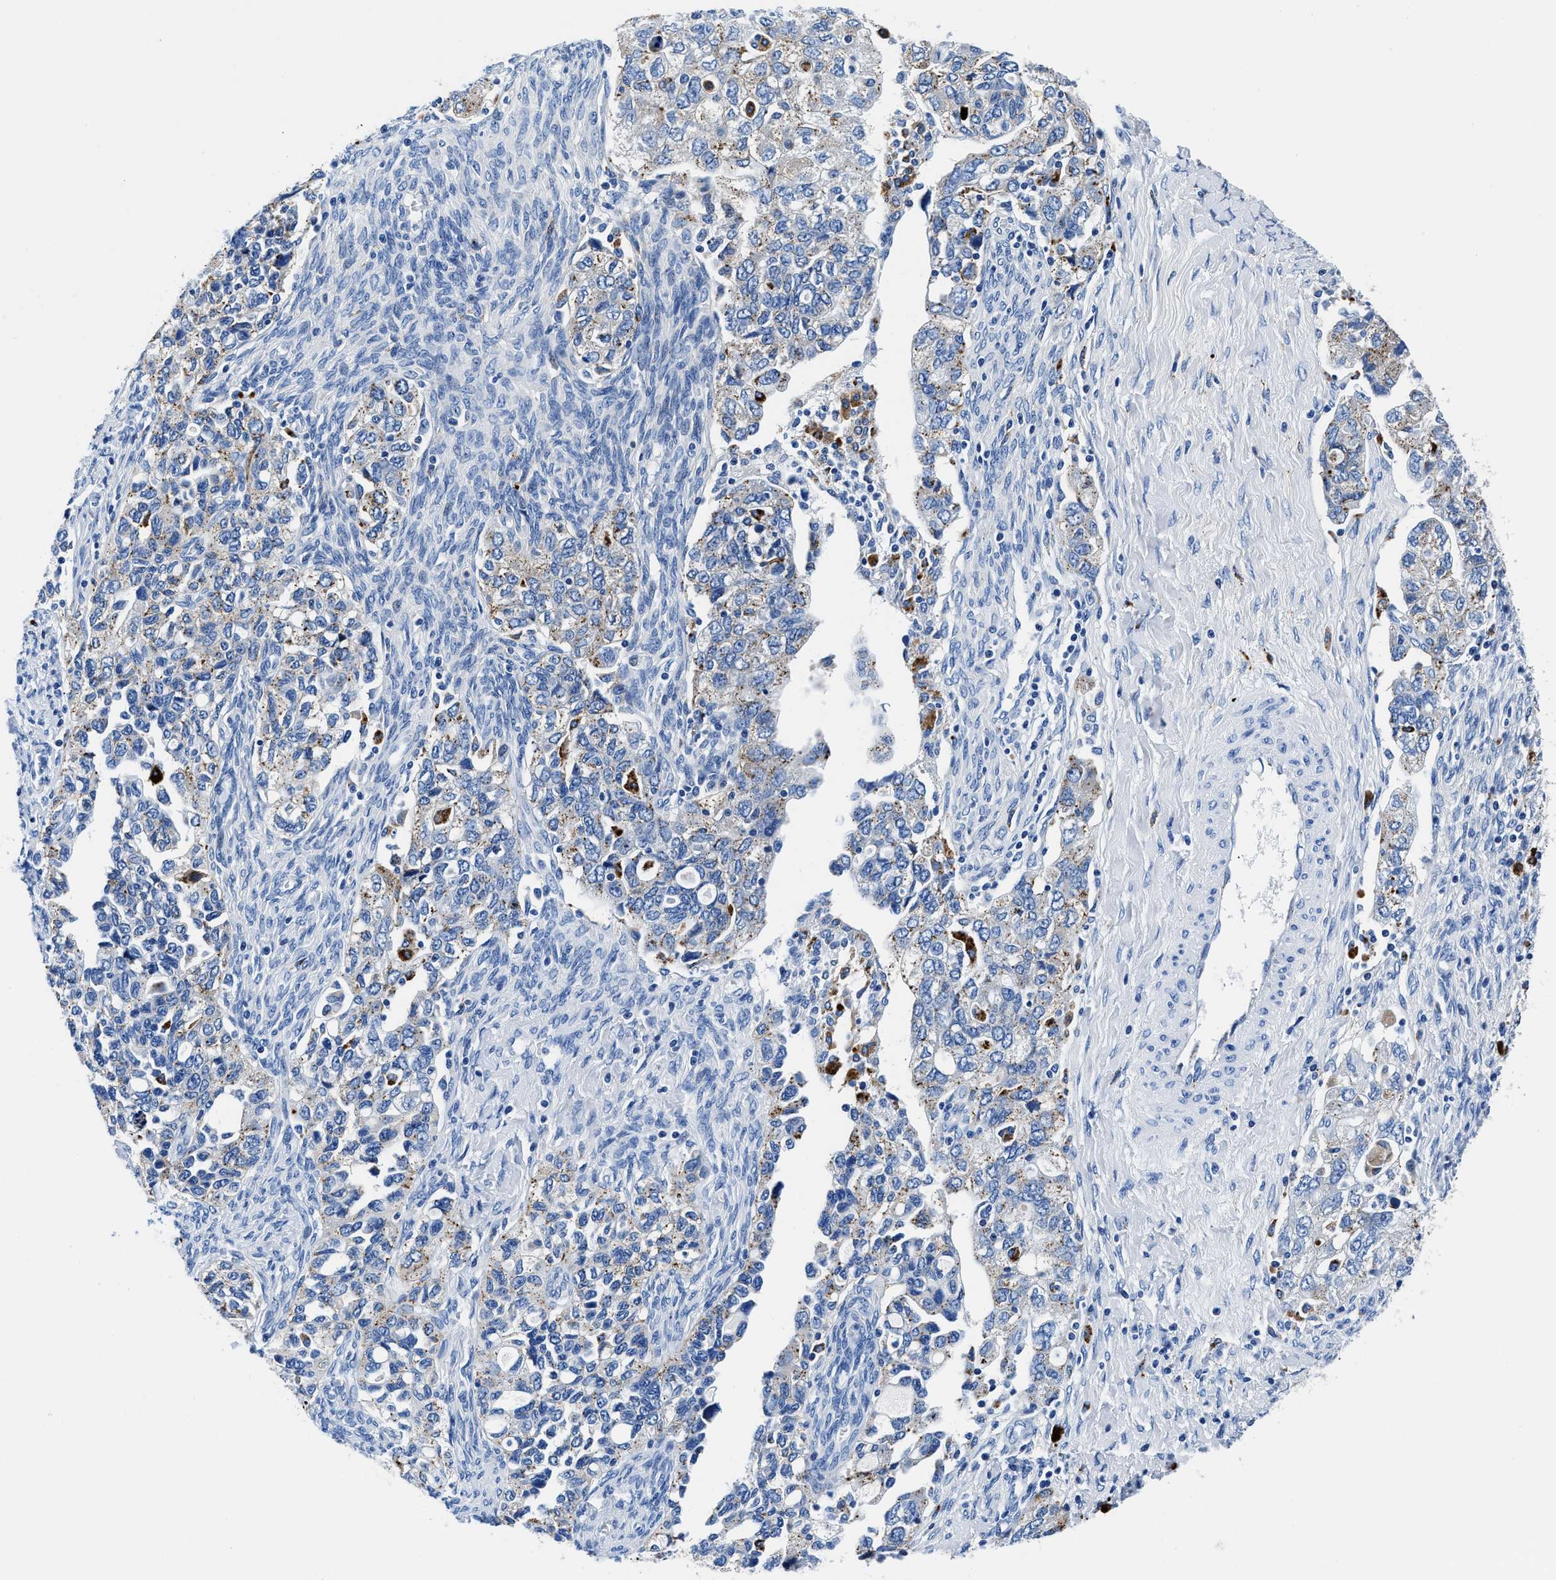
{"staining": {"intensity": "weak", "quantity": "<25%", "location": "cytoplasmic/membranous"}, "tissue": "ovarian cancer", "cell_type": "Tumor cells", "image_type": "cancer", "snomed": [{"axis": "morphology", "description": "Carcinoma, NOS"}, {"axis": "morphology", "description": "Cystadenocarcinoma, serous, NOS"}, {"axis": "topography", "description": "Ovary"}], "caption": "Histopathology image shows no protein staining in tumor cells of ovarian cancer tissue. (Brightfield microscopy of DAB immunohistochemistry at high magnification).", "gene": "OR14K1", "patient": {"sex": "female", "age": 69}}